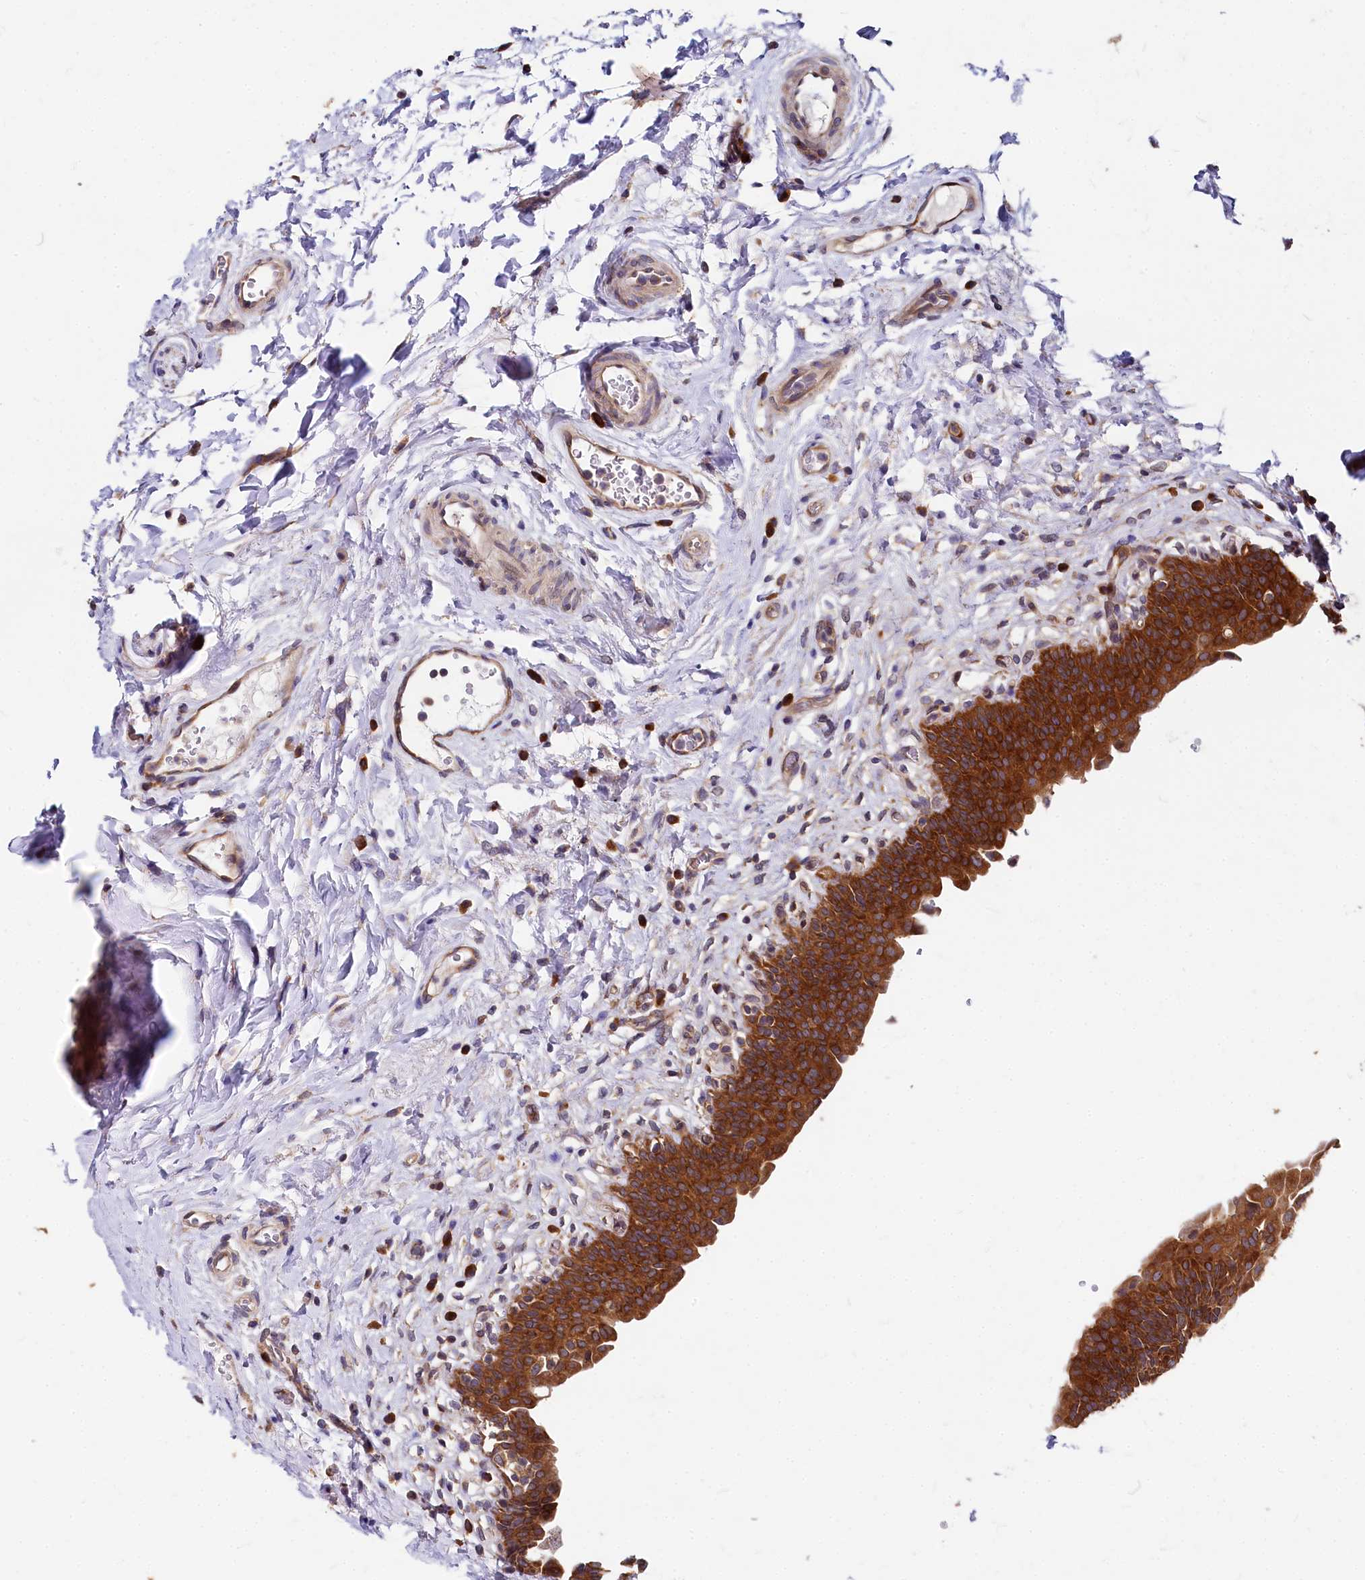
{"staining": {"intensity": "strong", "quantity": ">75%", "location": "cytoplasmic/membranous"}, "tissue": "urinary bladder", "cell_type": "Urothelial cells", "image_type": "normal", "snomed": [{"axis": "morphology", "description": "Normal tissue, NOS"}, {"axis": "topography", "description": "Urinary bladder"}], "caption": "A brown stain highlights strong cytoplasmic/membranous positivity of a protein in urothelial cells of unremarkable human urinary bladder.", "gene": "EIF2B2", "patient": {"sex": "male", "age": 83}}